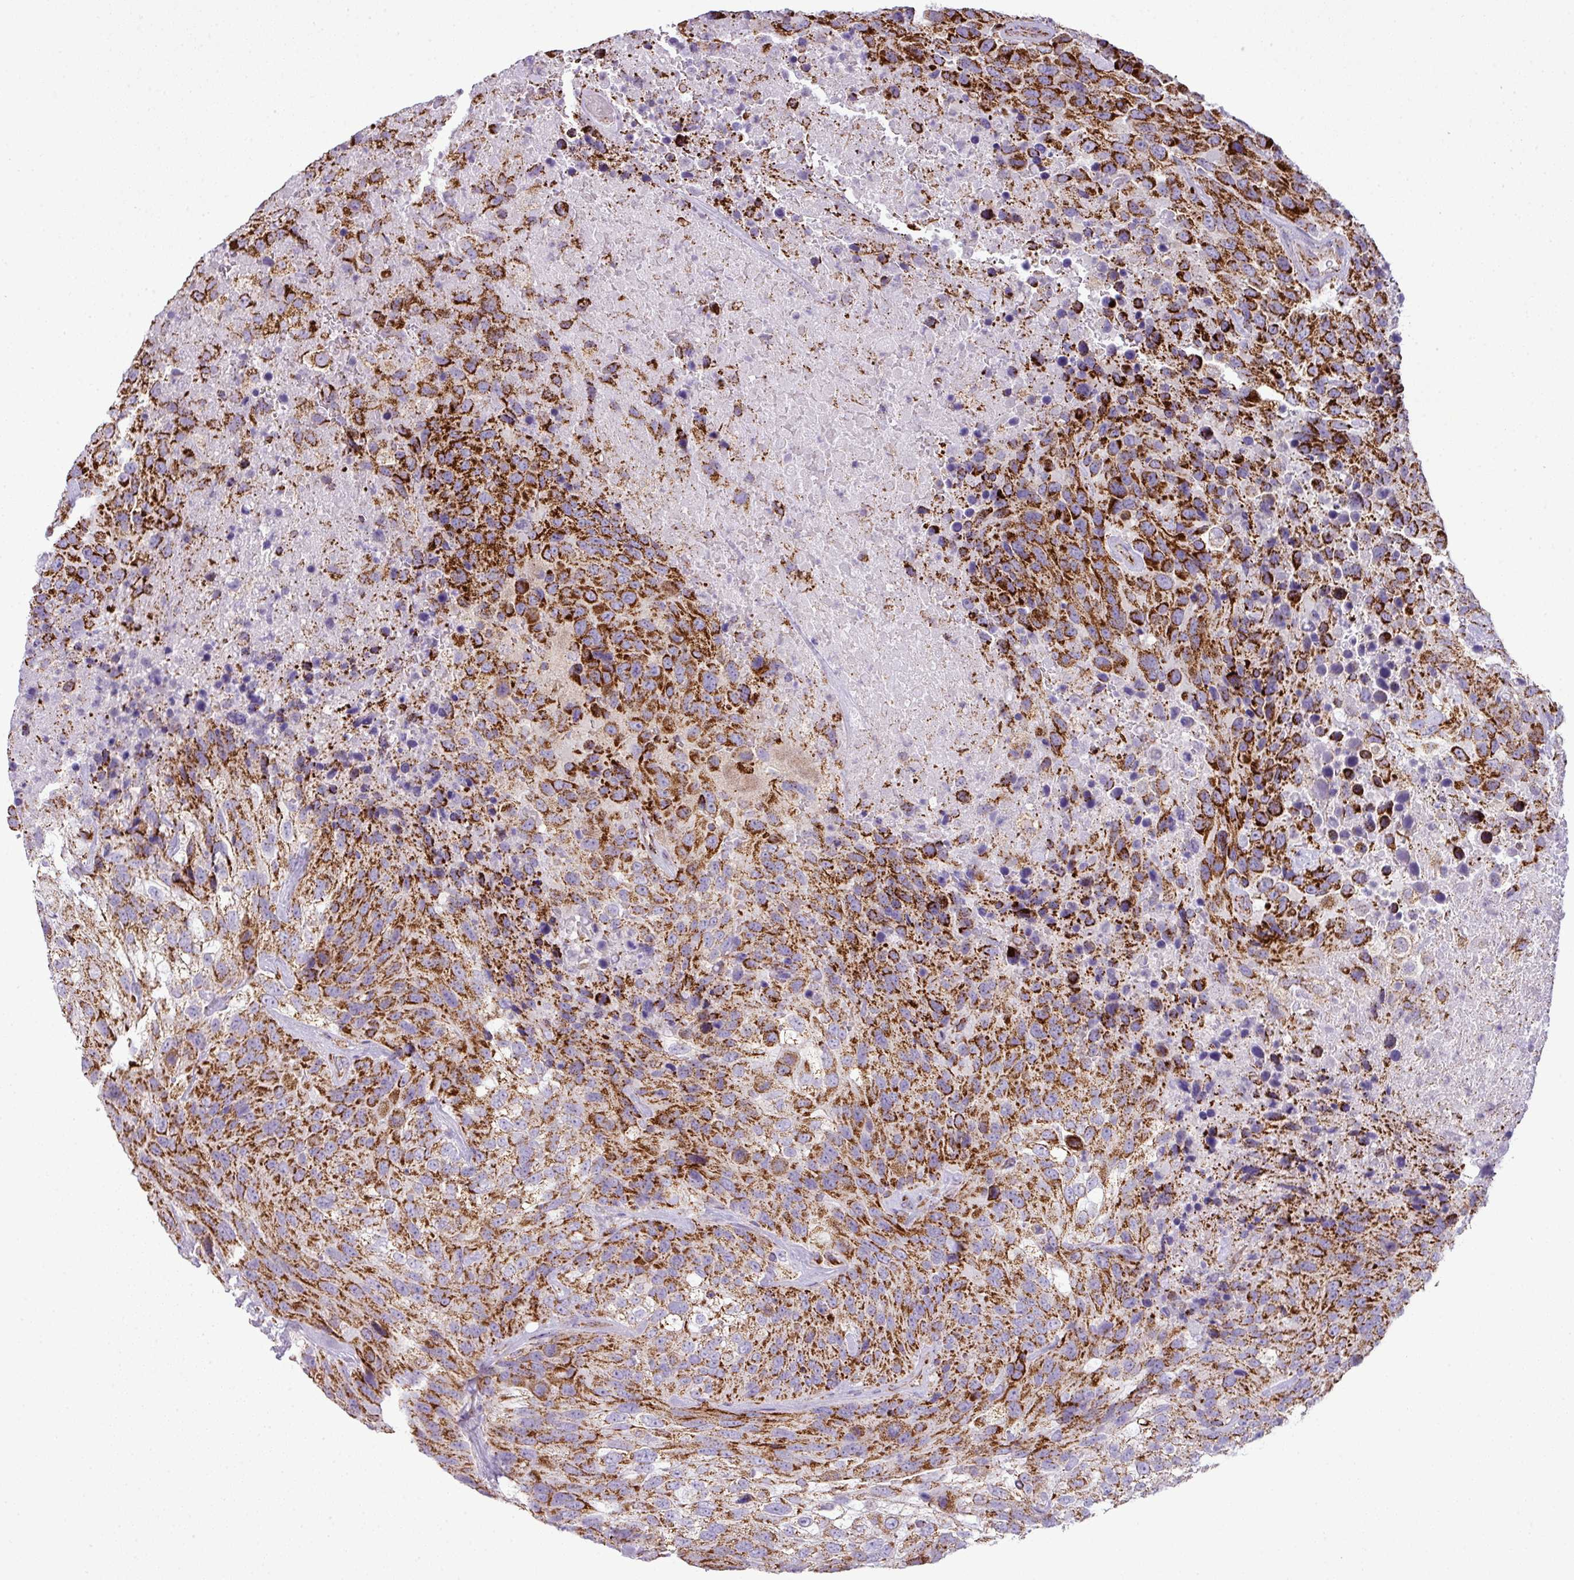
{"staining": {"intensity": "strong", "quantity": ">75%", "location": "cytoplasmic/membranous"}, "tissue": "urothelial cancer", "cell_type": "Tumor cells", "image_type": "cancer", "snomed": [{"axis": "morphology", "description": "Urothelial carcinoma, High grade"}, {"axis": "topography", "description": "Urinary bladder"}], "caption": "The immunohistochemical stain shows strong cytoplasmic/membranous positivity in tumor cells of urothelial cancer tissue. (DAB (3,3'-diaminobenzidine) IHC with brightfield microscopy, high magnification).", "gene": "ZNF81", "patient": {"sex": "female", "age": 70}}